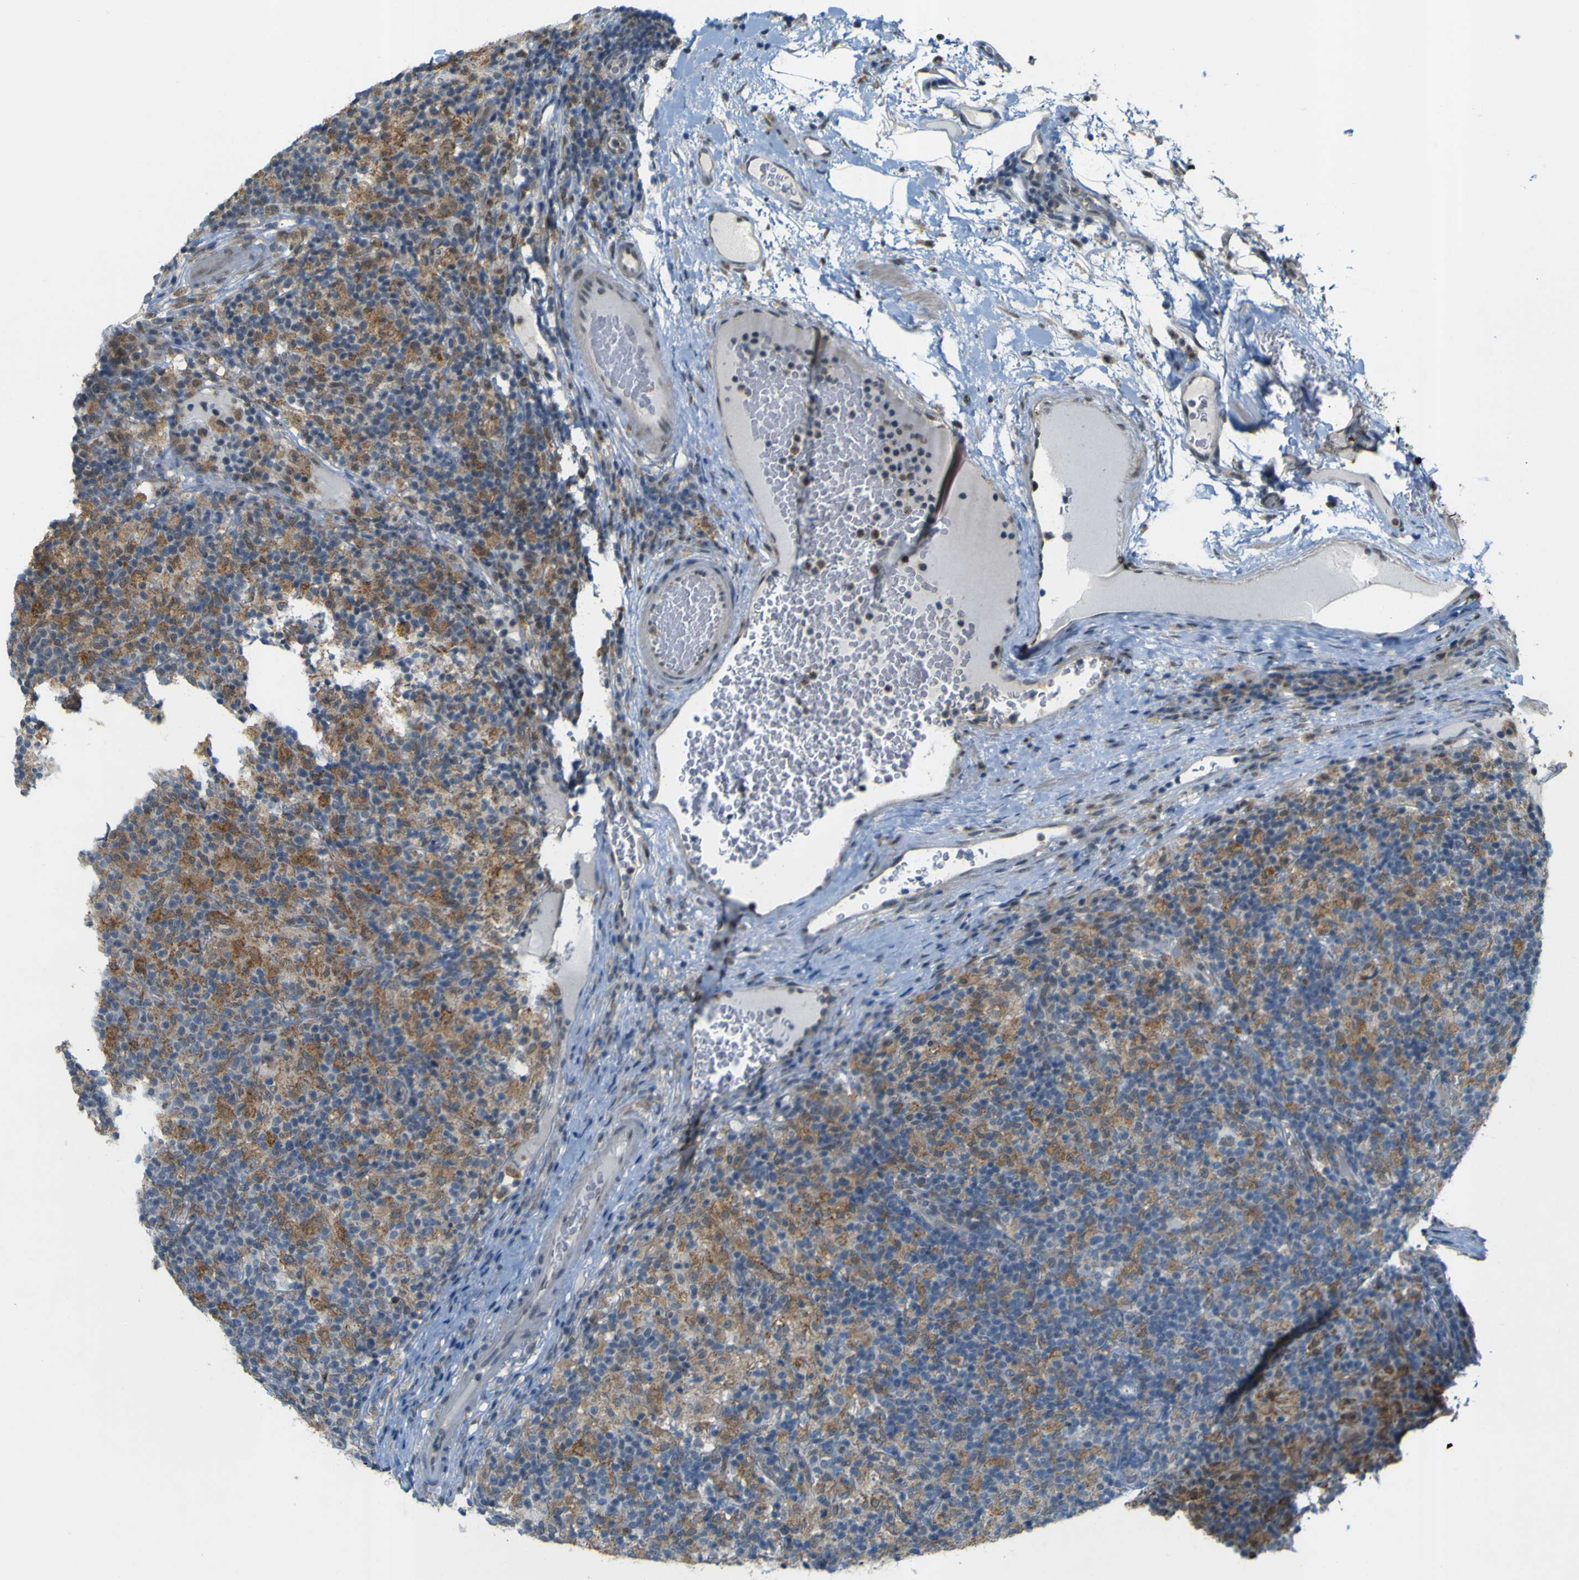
{"staining": {"intensity": "negative", "quantity": "none", "location": "none"}, "tissue": "lymphoma", "cell_type": "Tumor cells", "image_type": "cancer", "snomed": [{"axis": "morphology", "description": "Hodgkin's disease, NOS"}, {"axis": "topography", "description": "Lymph node"}], "caption": "Immunohistochemistry (IHC) micrograph of neoplastic tissue: lymphoma stained with DAB (3,3'-diaminobenzidine) shows no significant protein positivity in tumor cells.", "gene": "IGF2R", "patient": {"sex": "male", "age": 70}}